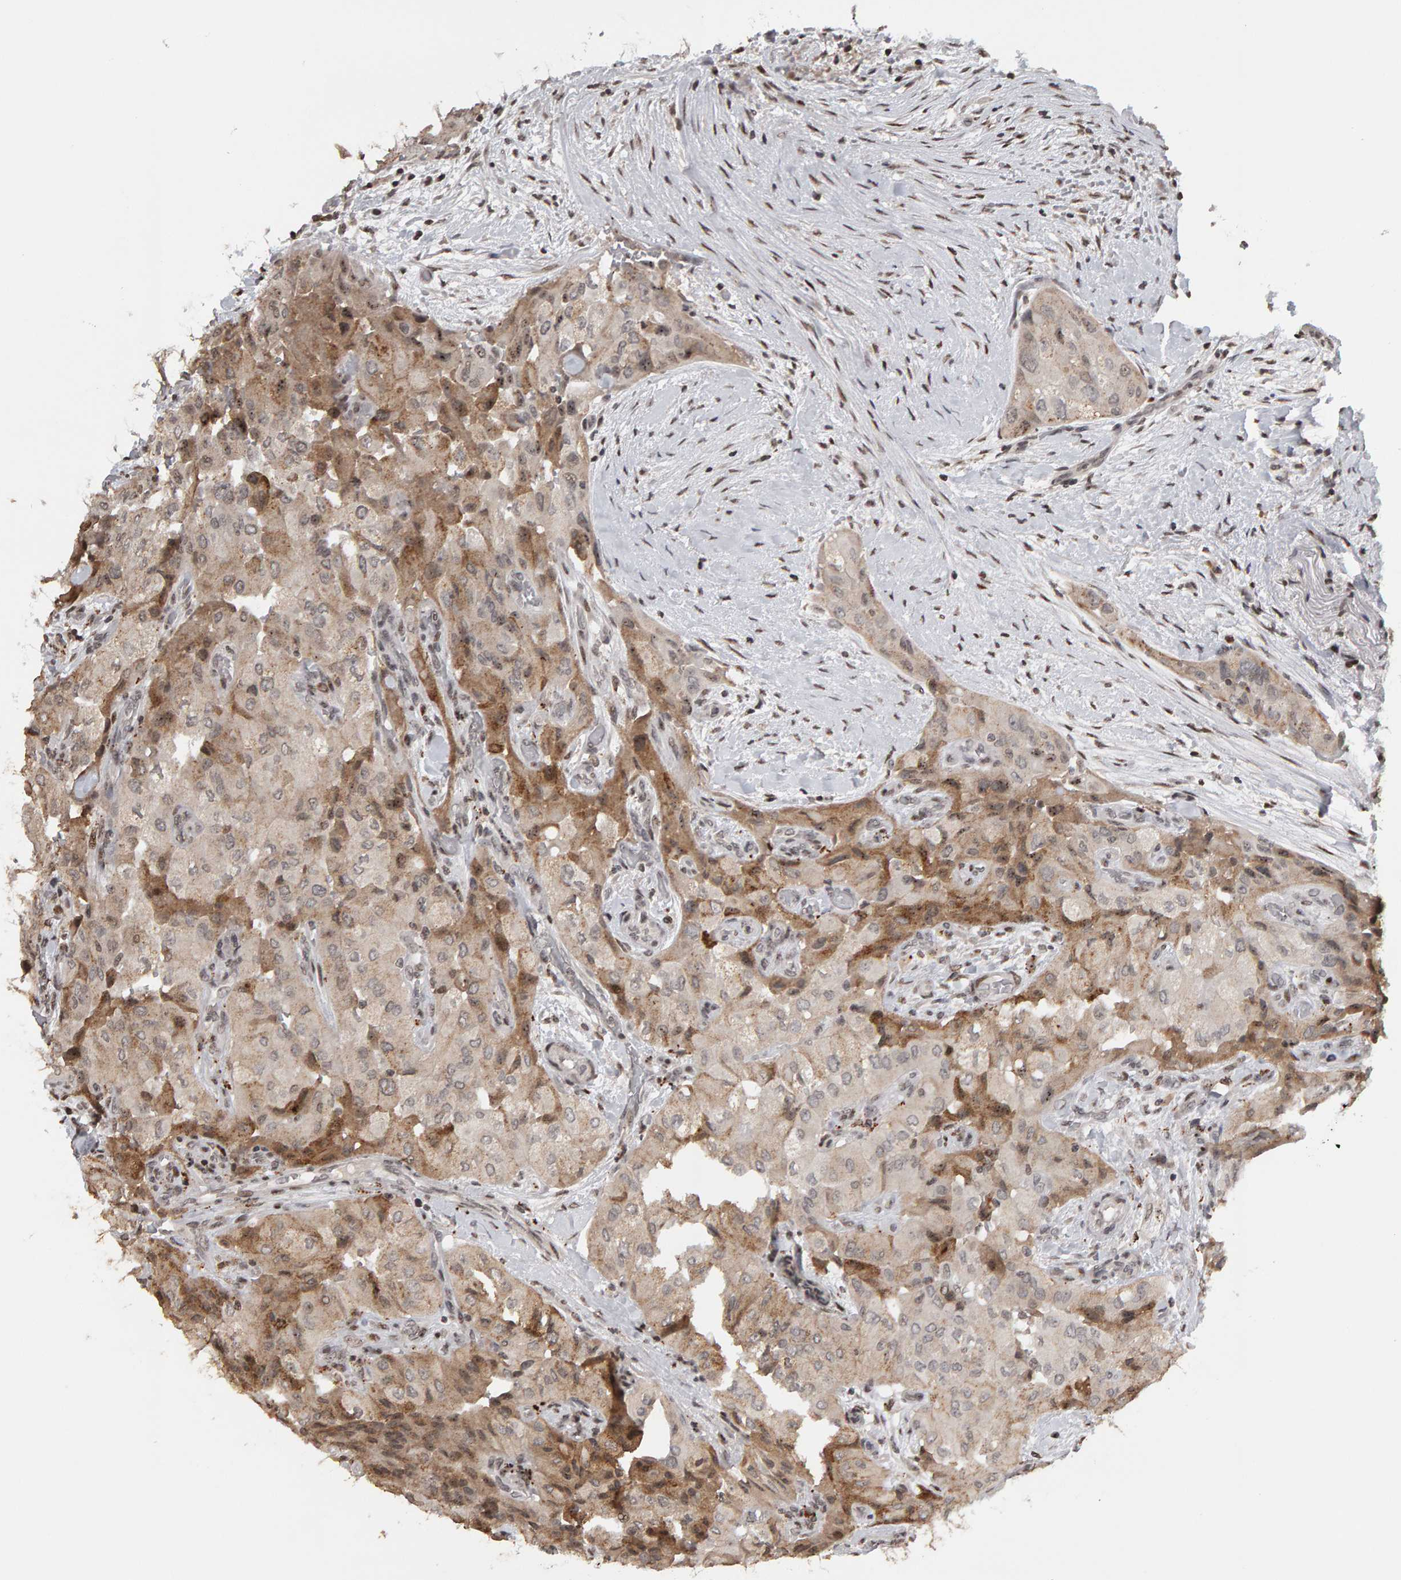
{"staining": {"intensity": "moderate", "quantity": ">75%", "location": "cytoplasmic/membranous"}, "tissue": "thyroid cancer", "cell_type": "Tumor cells", "image_type": "cancer", "snomed": [{"axis": "morphology", "description": "Papillary adenocarcinoma, NOS"}, {"axis": "topography", "description": "Thyroid gland"}], "caption": "Immunohistochemistry (IHC) of thyroid cancer reveals medium levels of moderate cytoplasmic/membranous positivity in approximately >75% of tumor cells. Using DAB (brown) and hematoxylin (blue) stains, captured at high magnification using brightfield microscopy.", "gene": "TRAM1", "patient": {"sex": "female", "age": 59}}